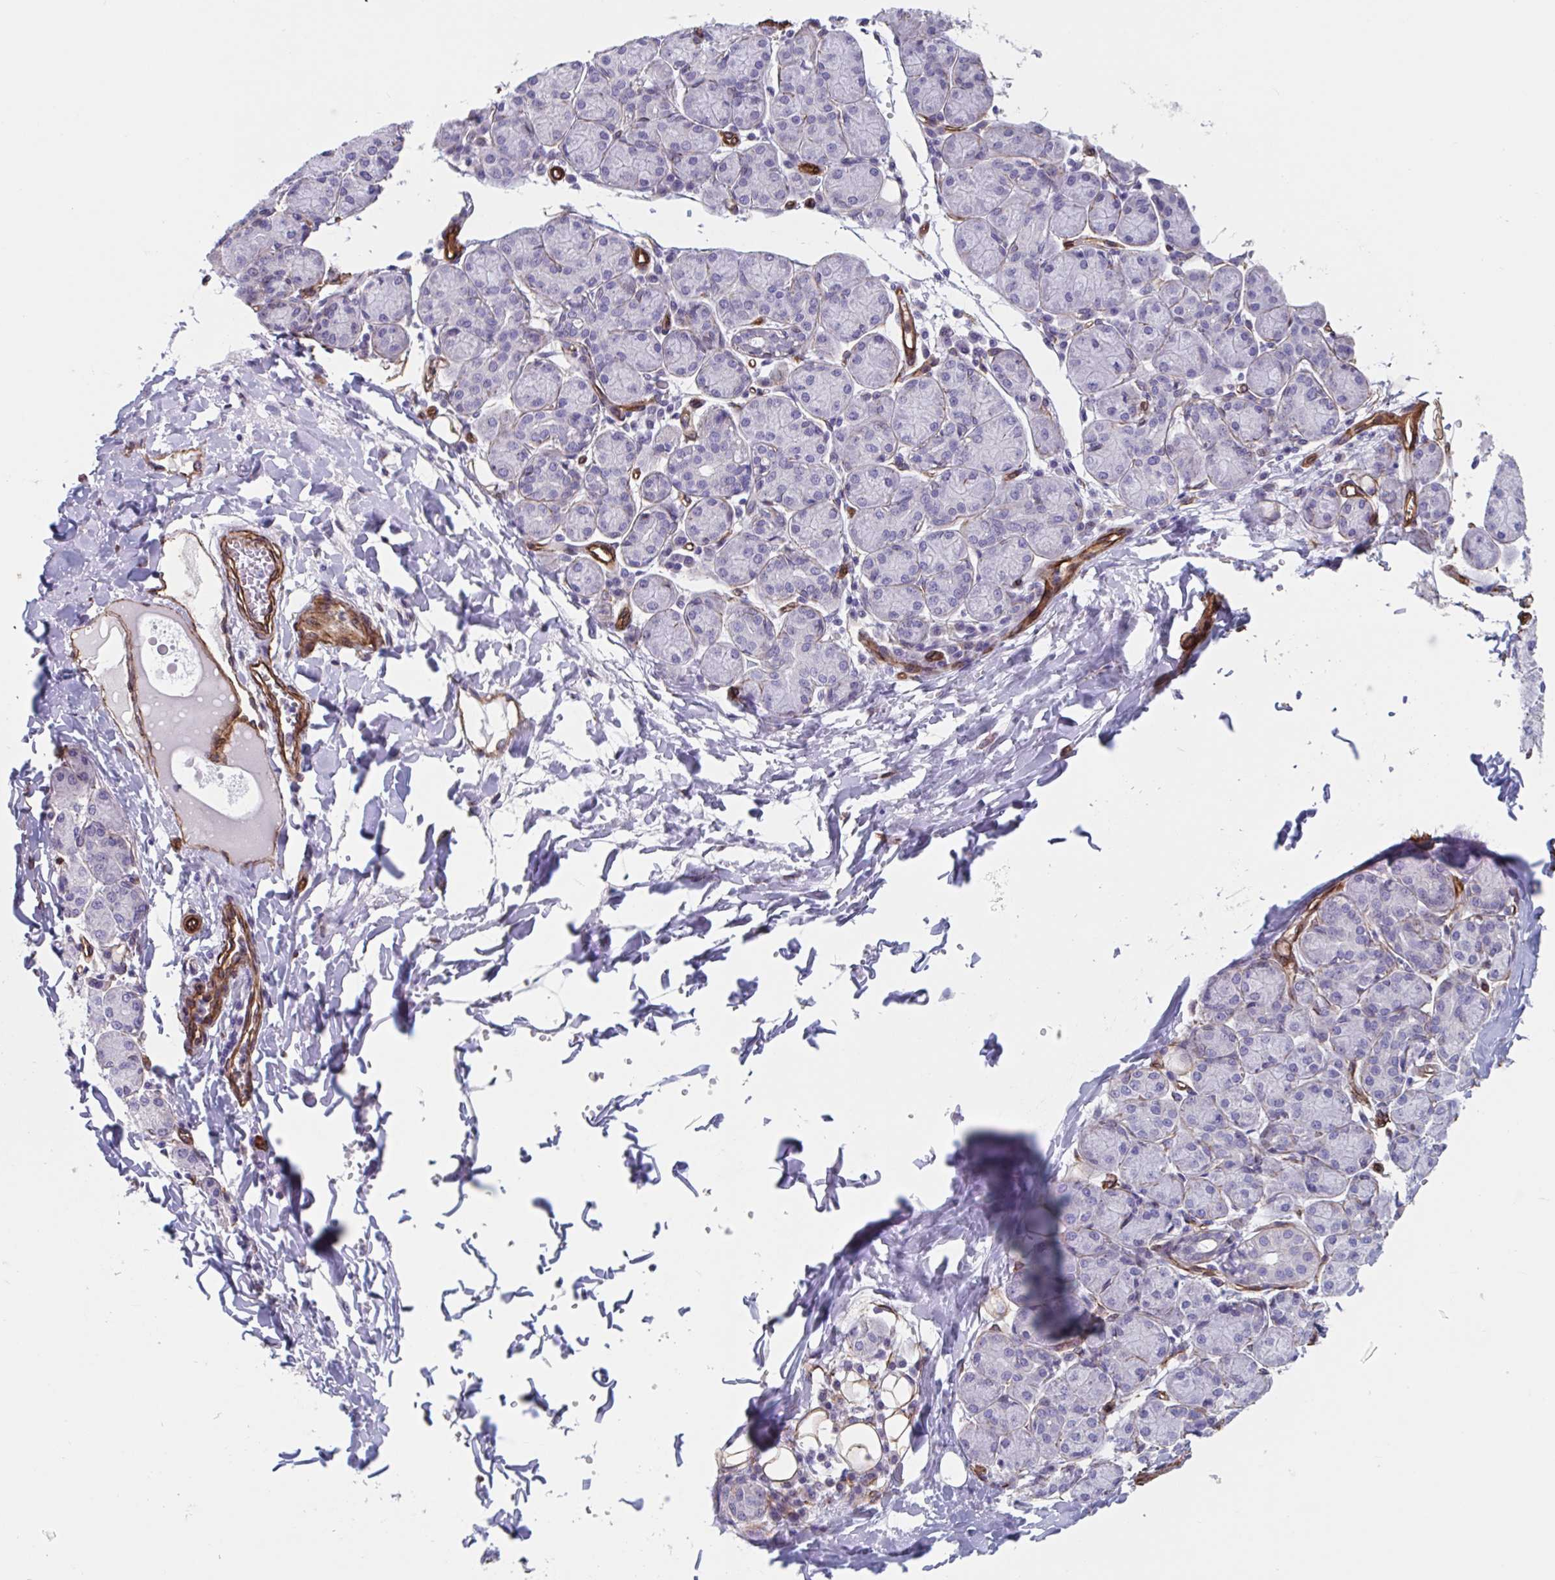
{"staining": {"intensity": "negative", "quantity": "none", "location": "none"}, "tissue": "salivary gland", "cell_type": "Glandular cells", "image_type": "normal", "snomed": [{"axis": "morphology", "description": "Normal tissue, NOS"}, {"axis": "morphology", "description": "Inflammation, NOS"}, {"axis": "topography", "description": "Lymph node"}, {"axis": "topography", "description": "Salivary gland"}], "caption": "DAB (3,3'-diaminobenzidine) immunohistochemical staining of normal human salivary gland displays no significant positivity in glandular cells. (Stains: DAB IHC with hematoxylin counter stain, Microscopy: brightfield microscopy at high magnification).", "gene": "CITED4", "patient": {"sex": "male", "age": 3}}